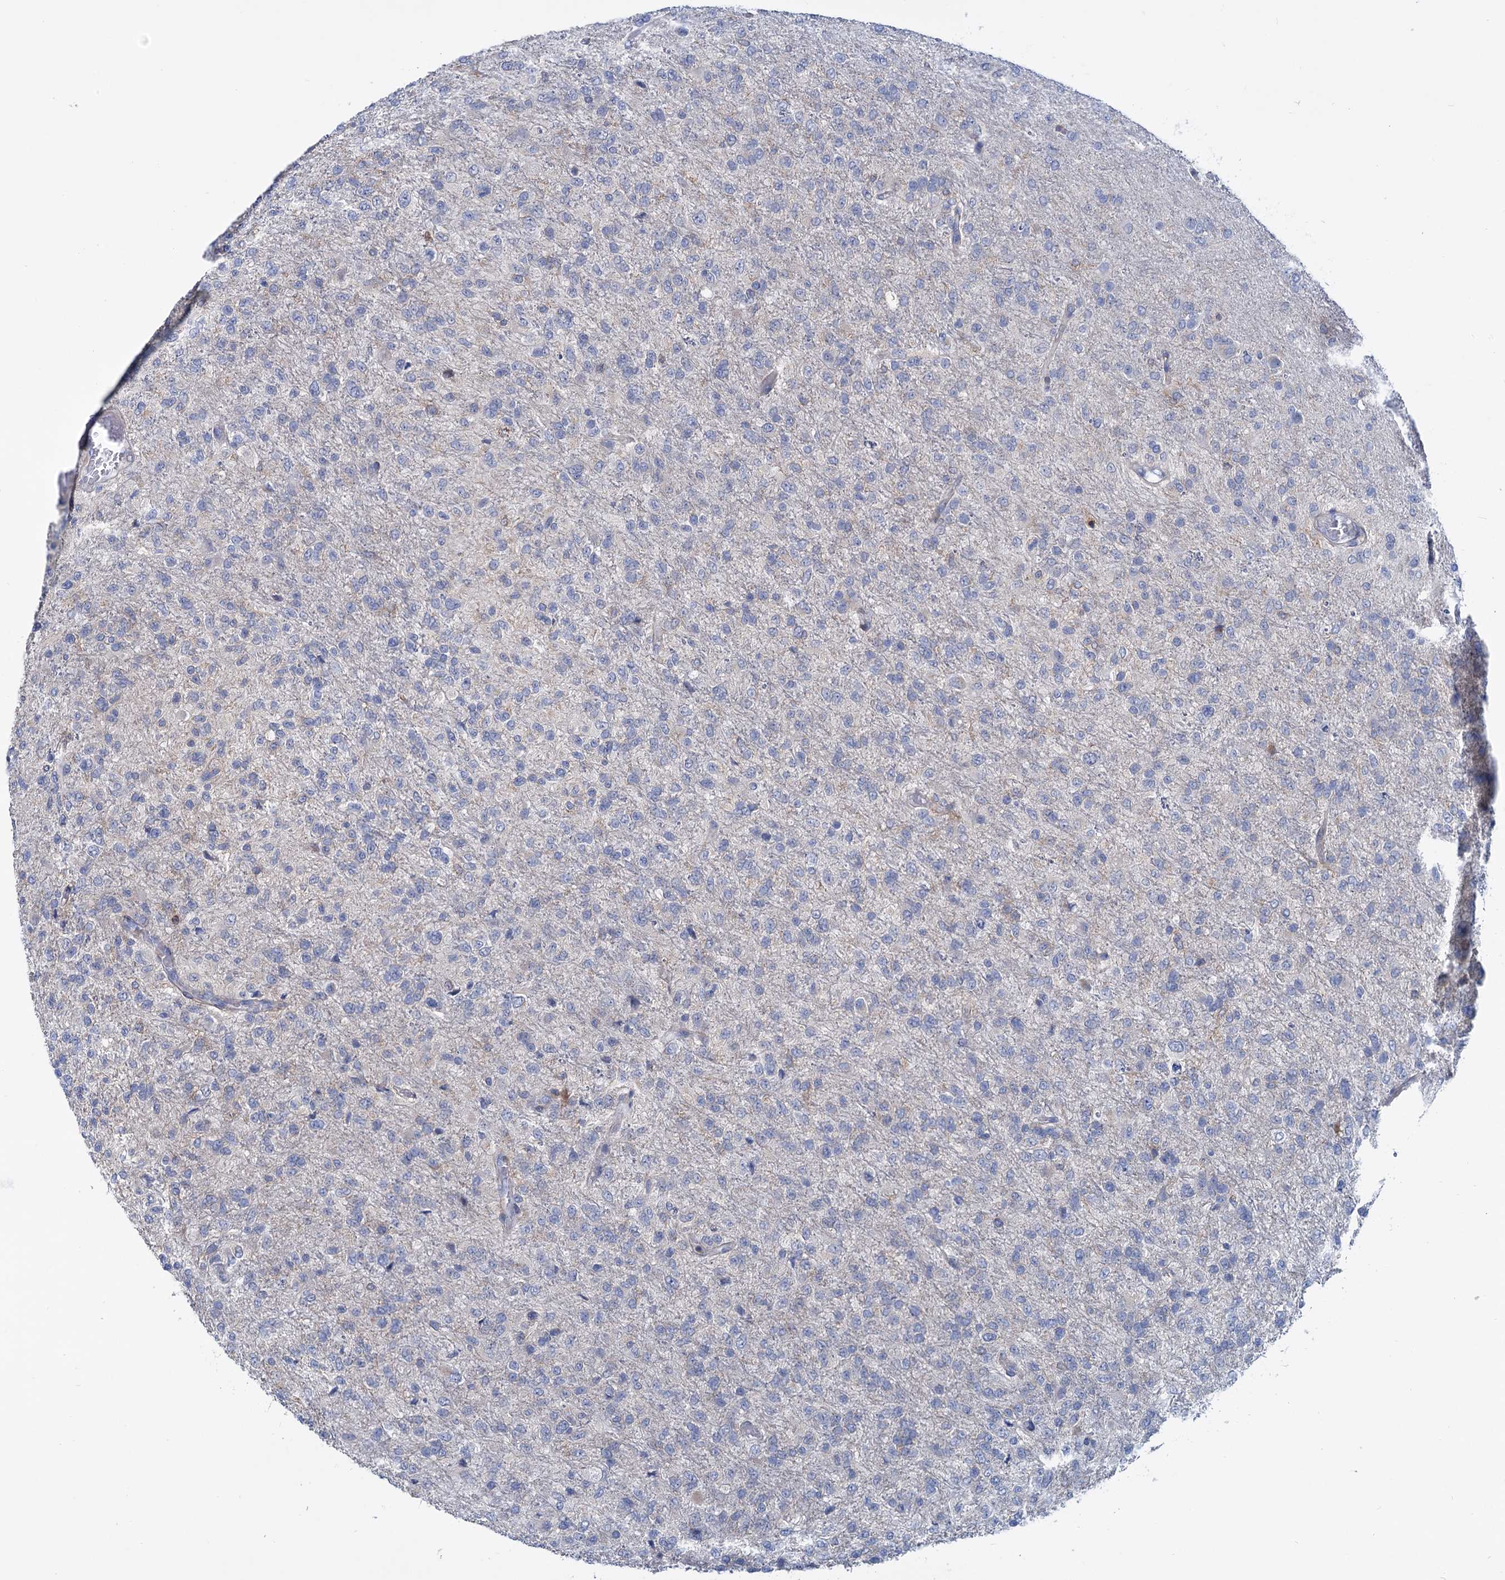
{"staining": {"intensity": "negative", "quantity": "none", "location": "none"}, "tissue": "glioma", "cell_type": "Tumor cells", "image_type": "cancer", "snomed": [{"axis": "morphology", "description": "Glioma, malignant, High grade"}, {"axis": "topography", "description": "Brain"}], "caption": "A high-resolution image shows IHC staining of glioma, which exhibits no significant positivity in tumor cells.", "gene": "LRCH4", "patient": {"sex": "female", "age": 74}}